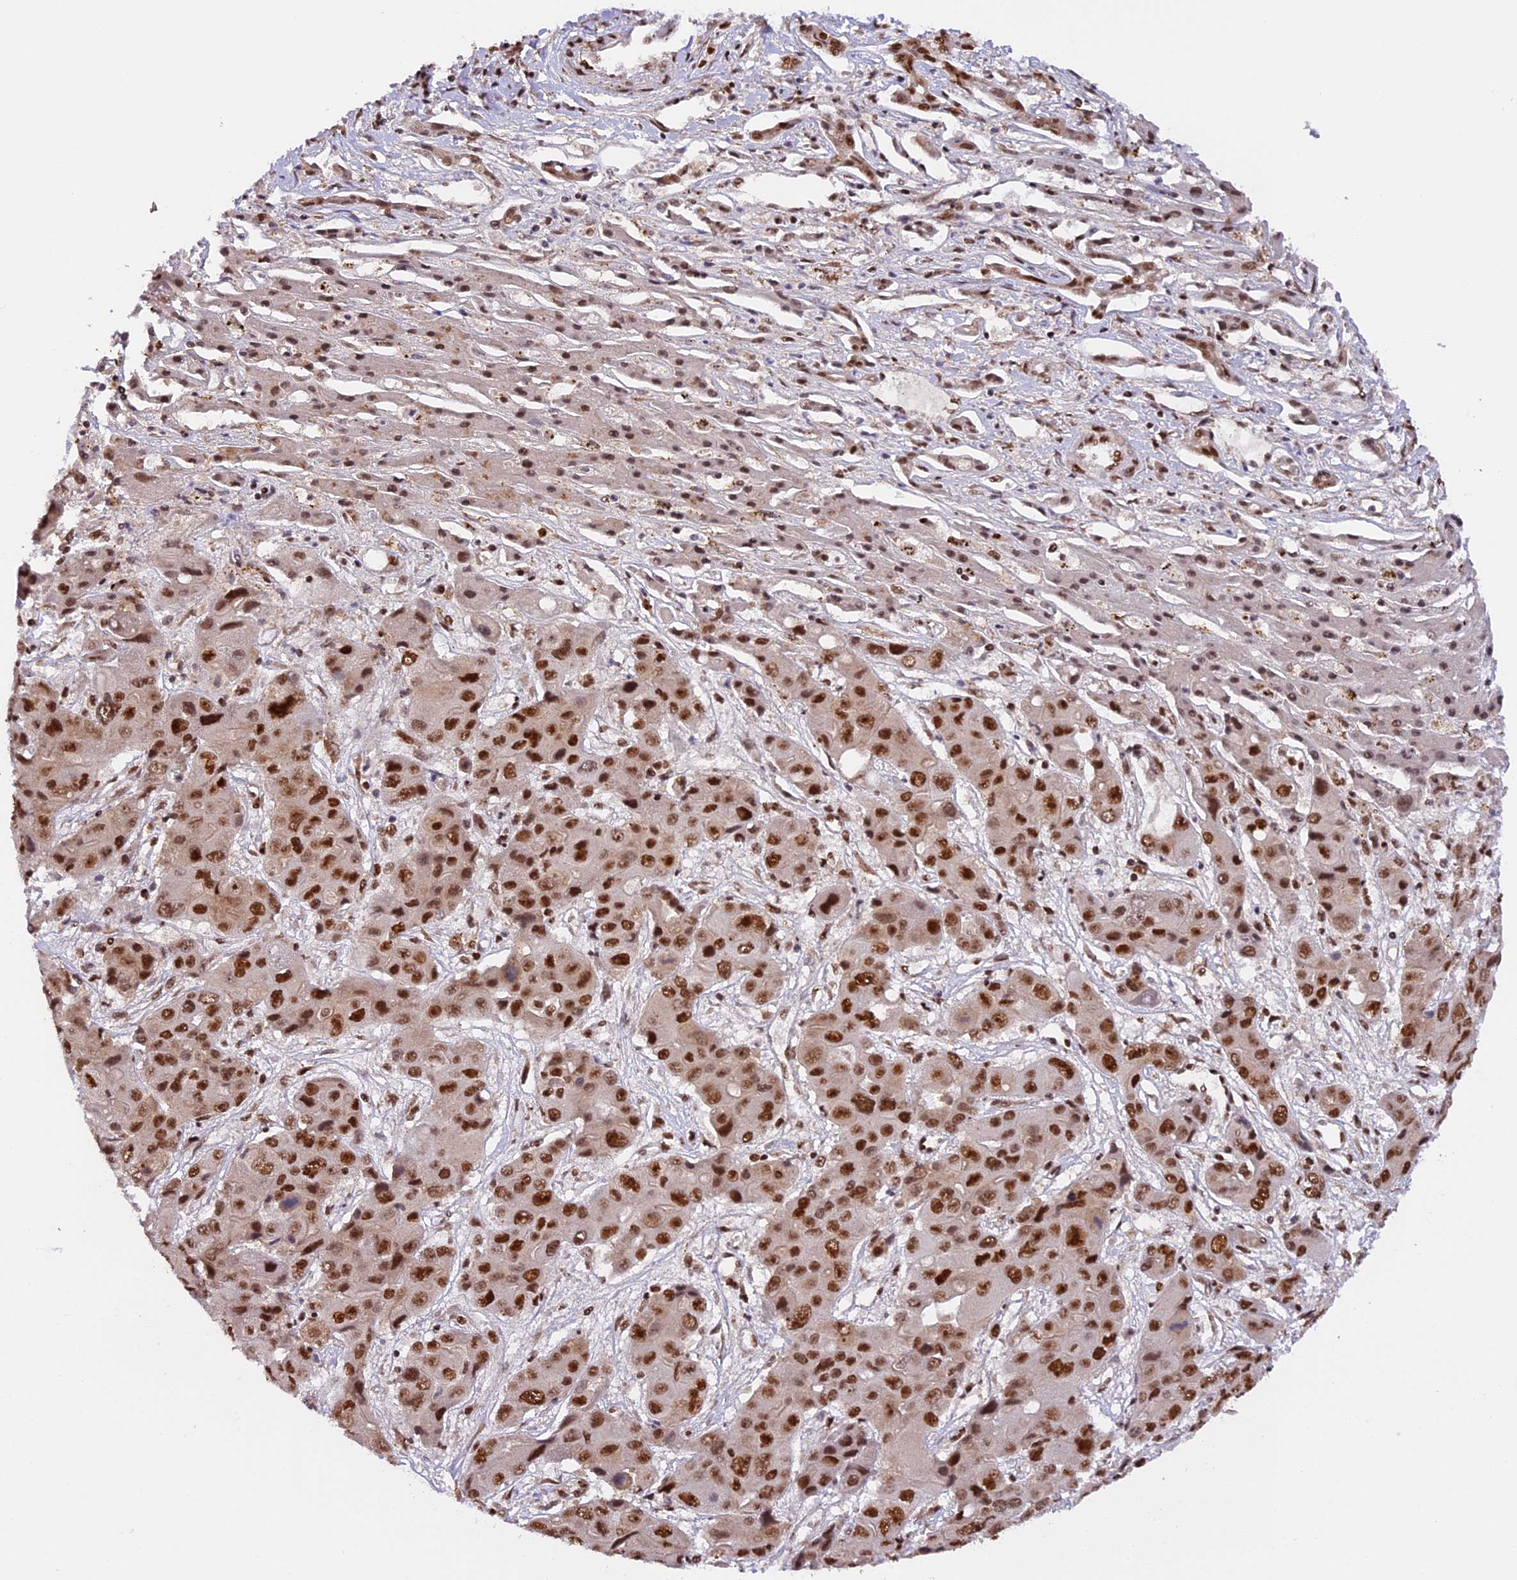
{"staining": {"intensity": "strong", "quantity": ">75%", "location": "nuclear"}, "tissue": "liver cancer", "cell_type": "Tumor cells", "image_type": "cancer", "snomed": [{"axis": "morphology", "description": "Cholangiocarcinoma"}, {"axis": "topography", "description": "Liver"}], "caption": "Liver cancer (cholangiocarcinoma) stained with a brown dye shows strong nuclear positive staining in about >75% of tumor cells.", "gene": "RAMAC", "patient": {"sex": "male", "age": 67}}